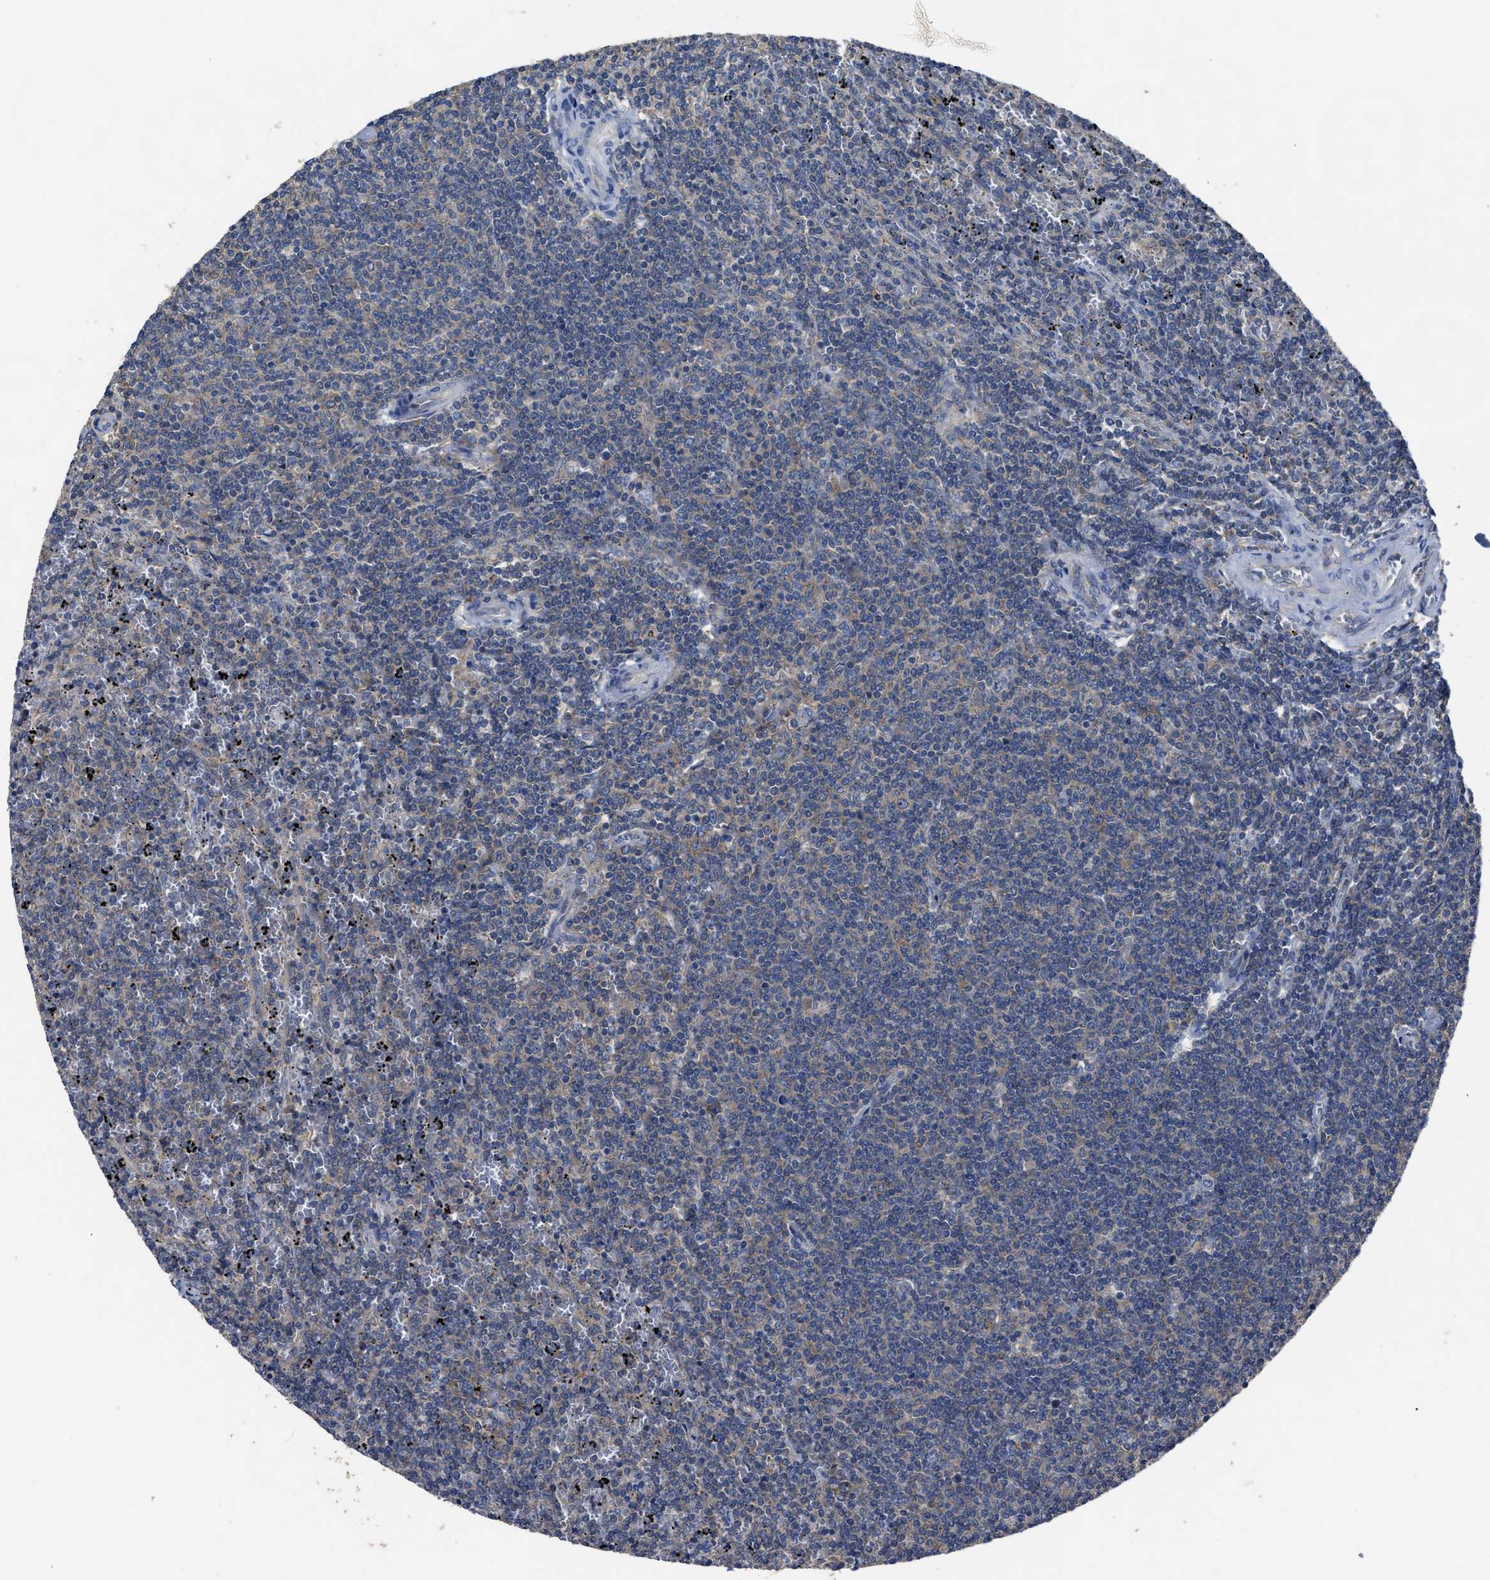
{"staining": {"intensity": "weak", "quantity": "<25%", "location": "cytoplasmic/membranous"}, "tissue": "lymphoma", "cell_type": "Tumor cells", "image_type": "cancer", "snomed": [{"axis": "morphology", "description": "Malignant lymphoma, non-Hodgkin's type, Low grade"}, {"axis": "topography", "description": "Spleen"}], "caption": "A photomicrograph of low-grade malignant lymphoma, non-Hodgkin's type stained for a protein reveals no brown staining in tumor cells.", "gene": "UPF1", "patient": {"sex": "female", "age": 50}}